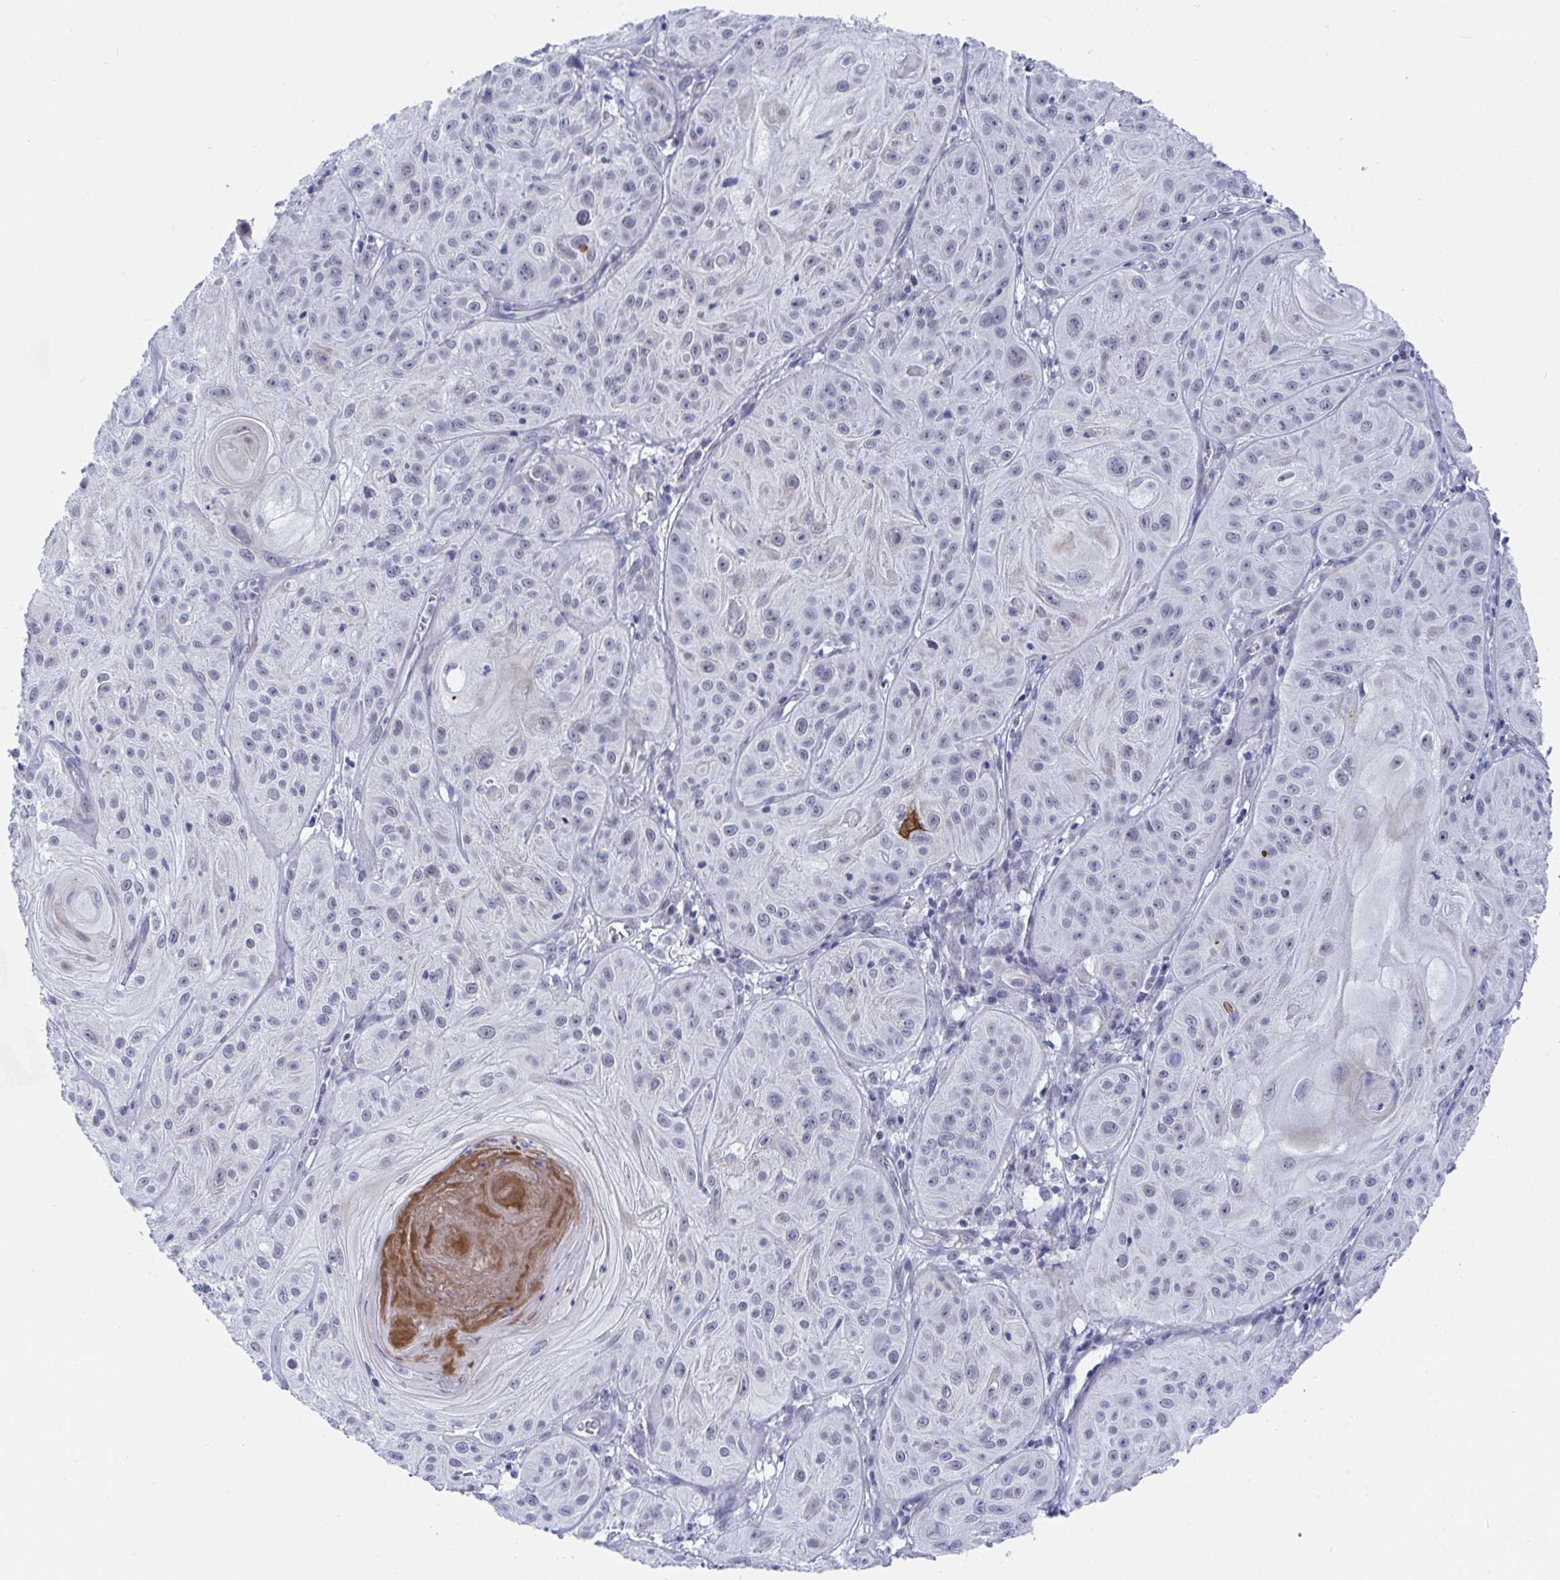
{"staining": {"intensity": "negative", "quantity": "none", "location": "none"}, "tissue": "skin cancer", "cell_type": "Tumor cells", "image_type": "cancer", "snomed": [{"axis": "morphology", "description": "Squamous cell carcinoma, NOS"}, {"axis": "topography", "description": "Skin"}], "caption": "High magnification brightfield microscopy of squamous cell carcinoma (skin) stained with DAB (3,3'-diaminobenzidine) (brown) and counterstained with hematoxylin (blue): tumor cells show no significant expression.", "gene": "DAOA", "patient": {"sex": "male", "age": 85}}